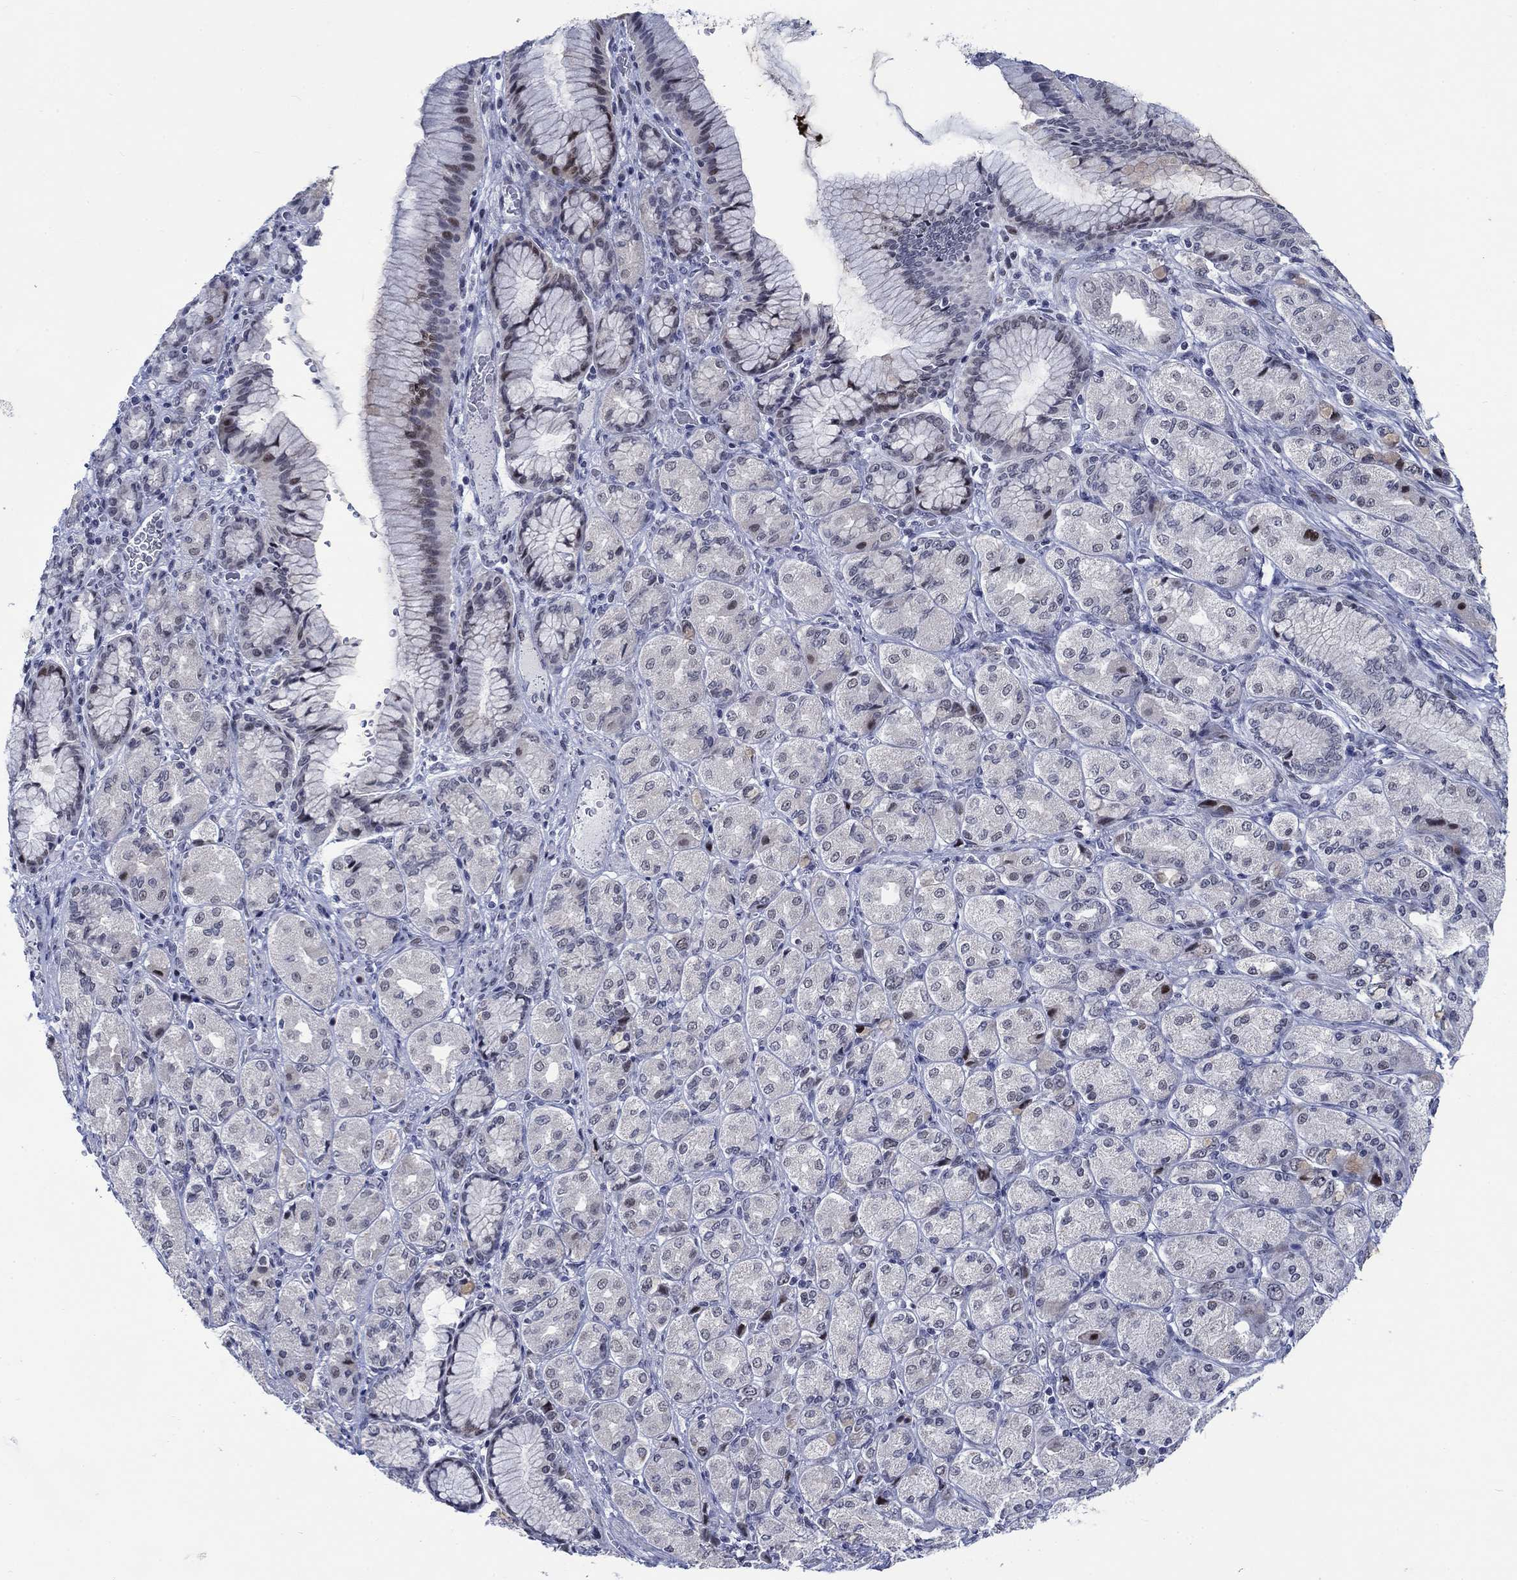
{"staining": {"intensity": "negative", "quantity": "none", "location": "none"}, "tissue": "stomach cancer", "cell_type": "Tumor cells", "image_type": "cancer", "snomed": [{"axis": "morphology", "description": "Normal tissue, NOS"}, {"axis": "morphology", "description": "Adenocarcinoma, NOS"}, {"axis": "morphology", "description": "Adenocarcinoma, High grade"}, {"axis": "topography", "description": "Stomach, upper"}, {"axis": "topography", "description": "Stomach"}], "caption": "Immunohistochemistry (IHC) photomicrograph of neoplastic tissue: human stomach adenocarcinoma stained with DAB displays no significant protein expression in tumor cells.", "gene": "NEU3", "patient": {"sex": "female", "age": 65}}